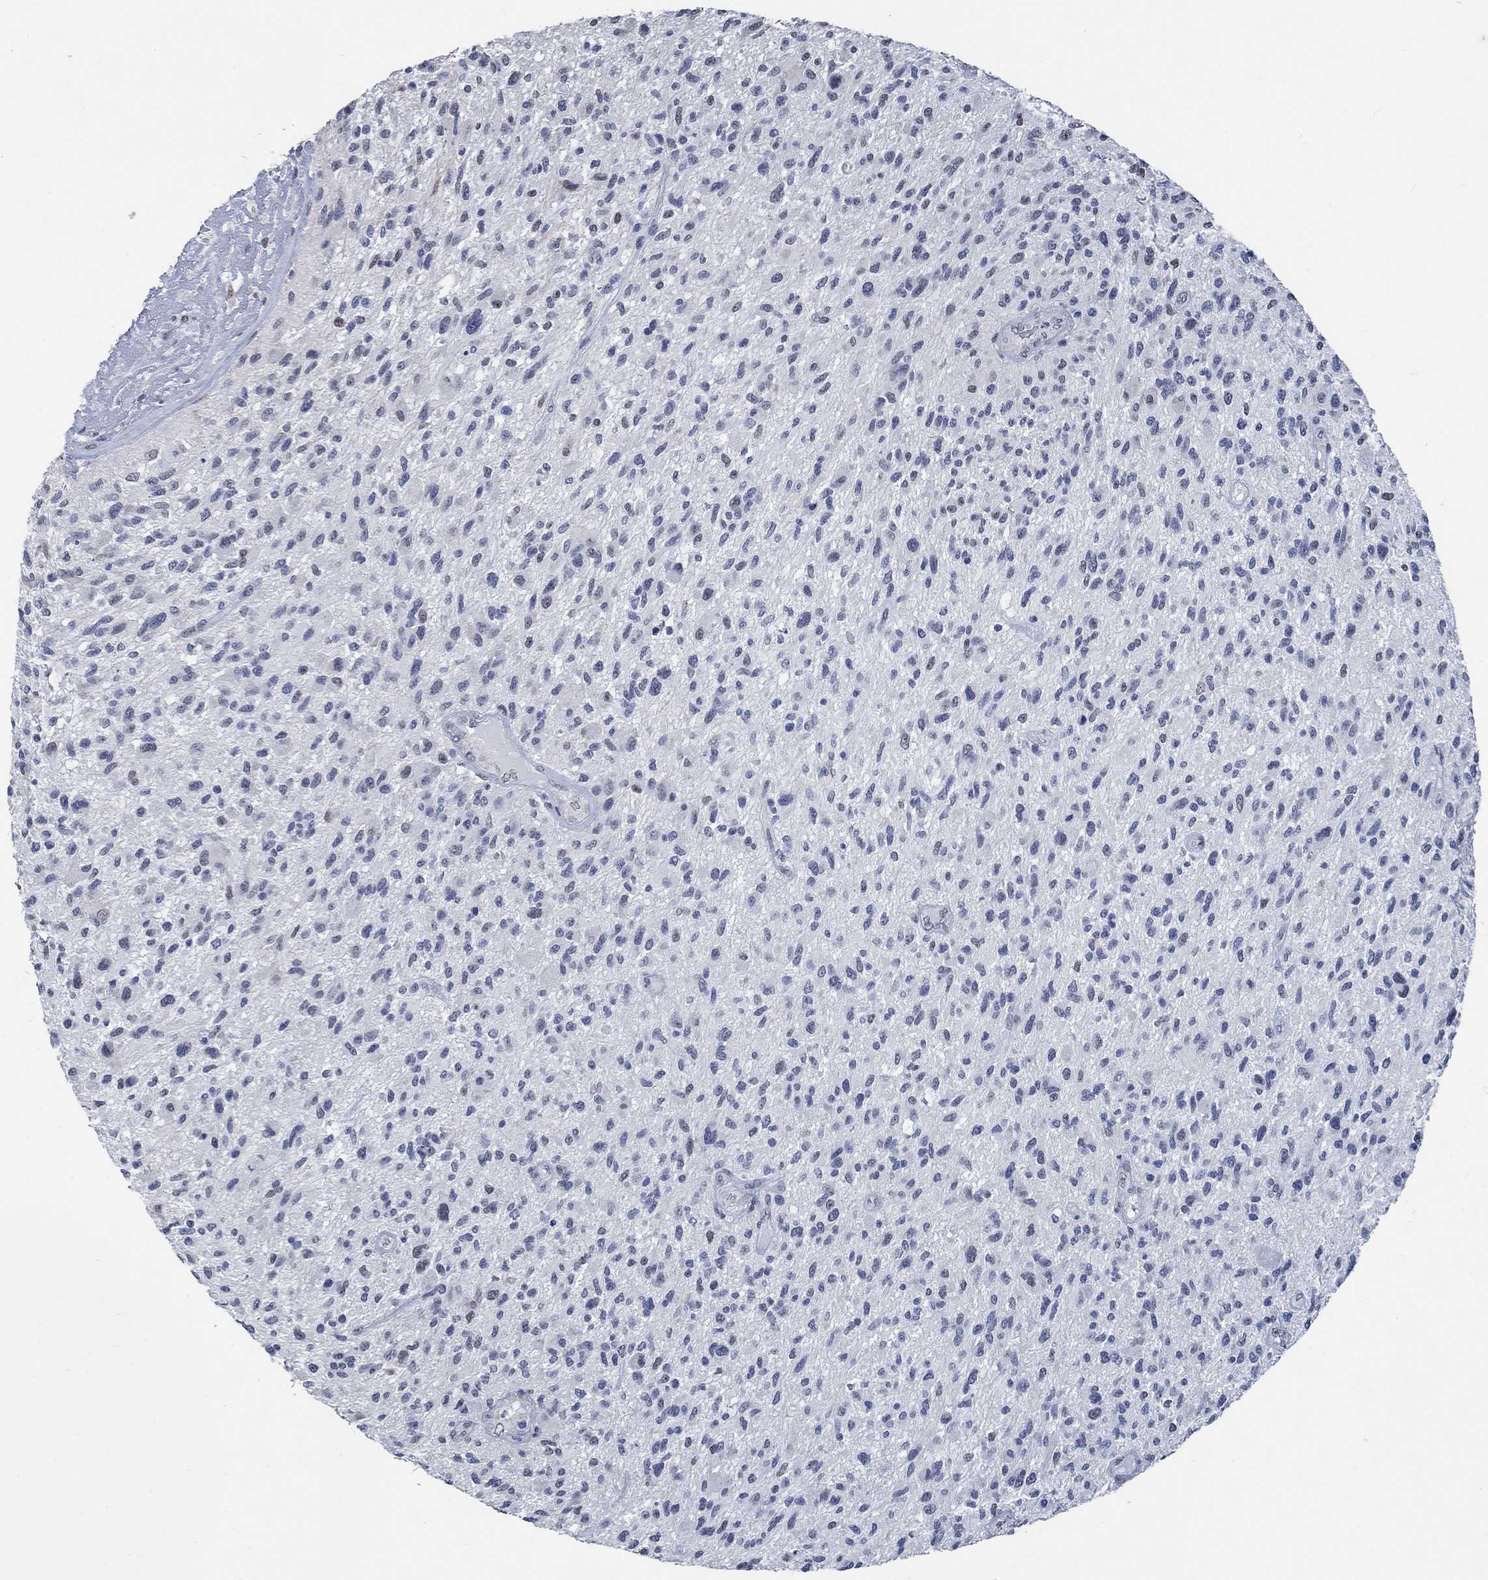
{"staining": {"intensity": "negative", "quantity": "none", "location": "none"}, "tissue": "glioma", "cell_type": "Tumor cells", "image_type": "cancer", "snomed": [{"axis": "morphology", "description": "Glioma, malignant, High grade"}, {"axis": "topography", "description": "Brain"}], "caption": "High power microscopy histopathology image of an IHC image of glioma, revealing no significant staining in tumor cells. (Immunohistochemistry (ihc), brightfield microscopy, high magnification).", "gene": "OBSCN", "patient": {"sex": "male", "age": 47}}